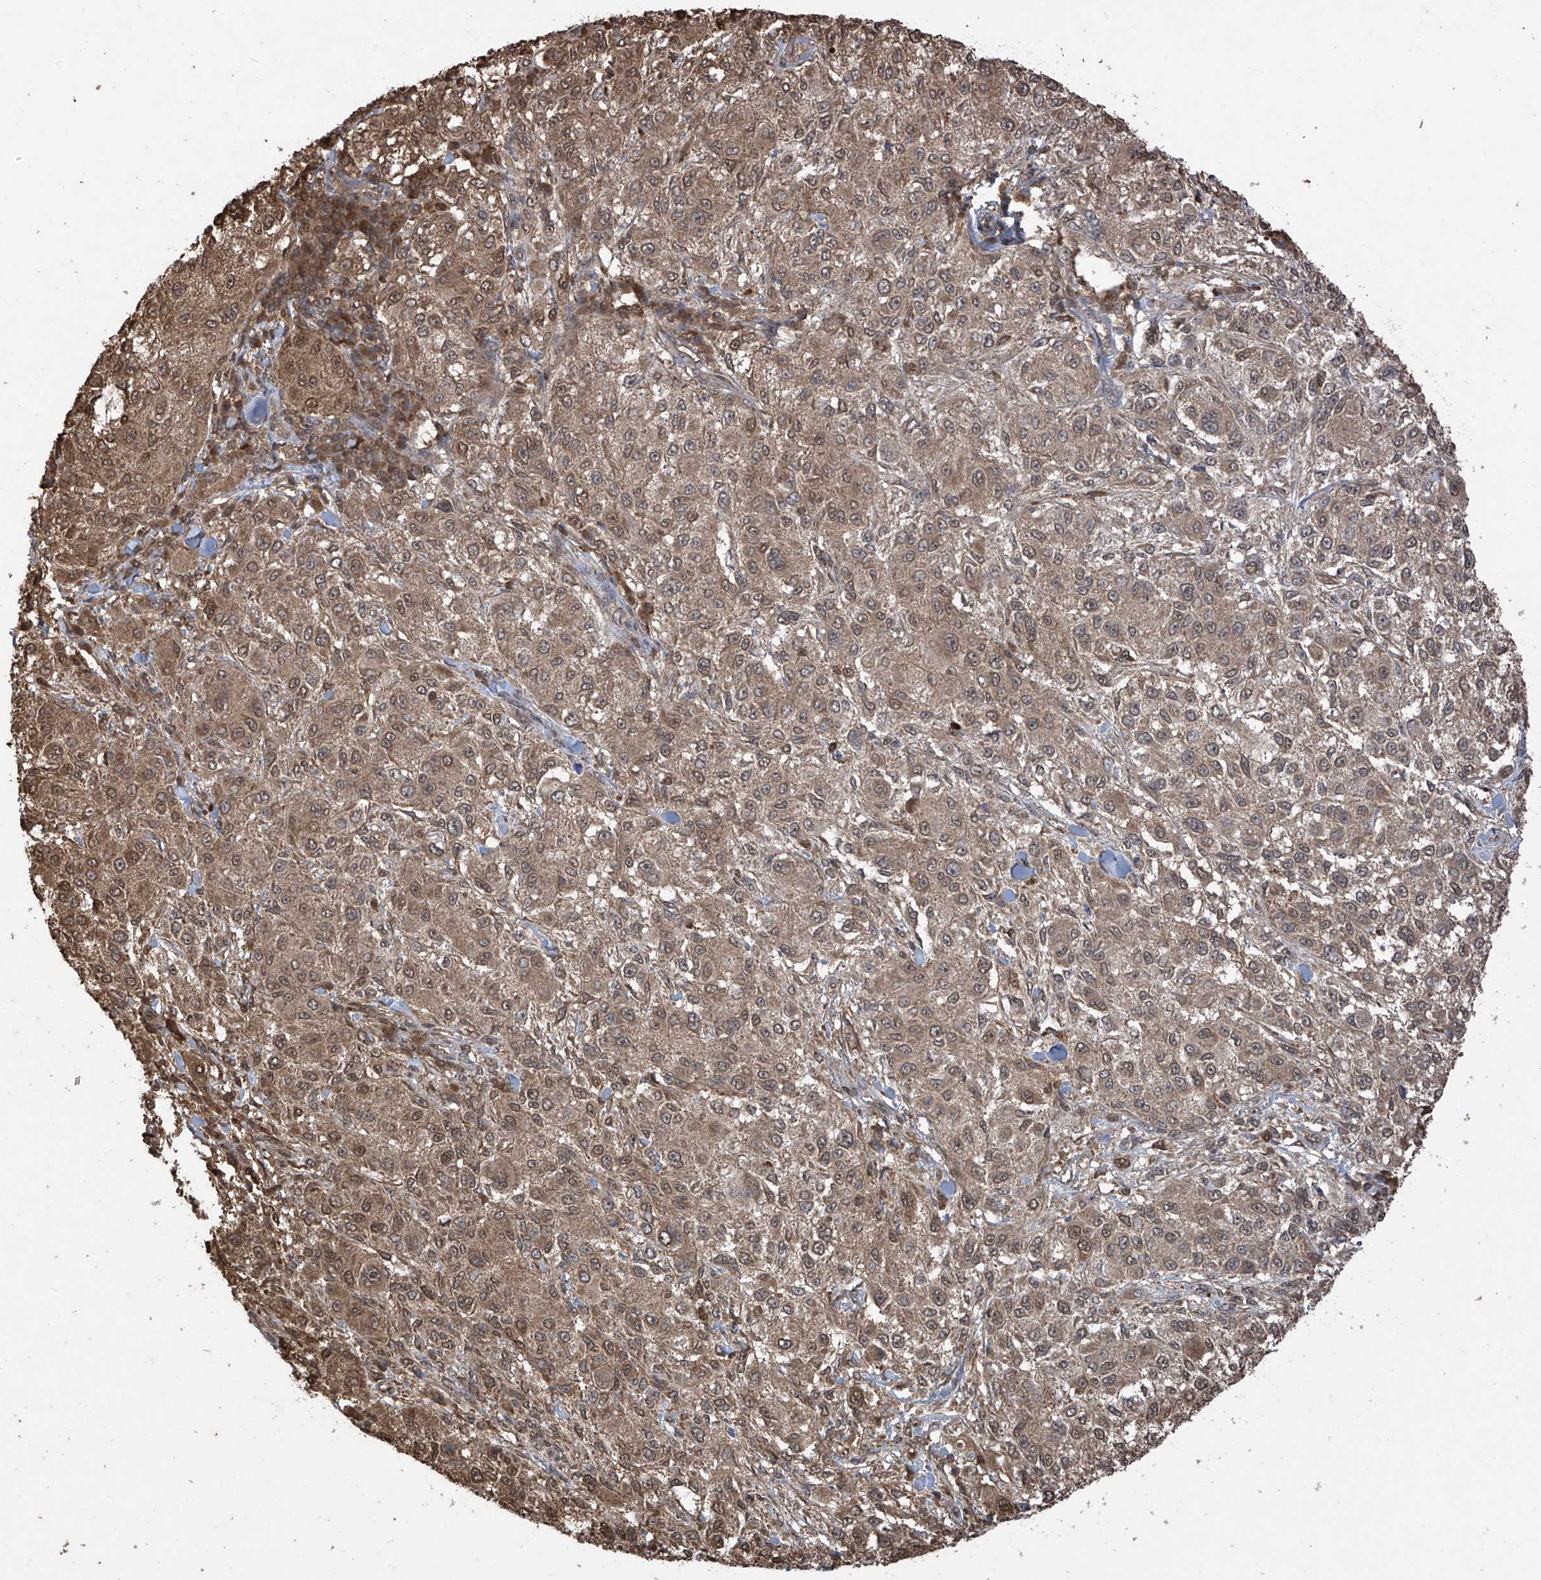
{"staining": {"intensity": "moderate", "quantity": ">75%", "location": "cytoplasmic/membranous,nuclear"}, "tissue": "melanoma", "cell_type": "Tumor cells", "image_type": "cancer", "snomed": [{"axis": "morphology", "description": "Necrosis, NOS"}, {"axis": "morphology", "description": "Malignant melanoma, NOS"}, {"axis": "topography", "description": "Skin"}], "caption": "Immunohistochemistry (IHC) (DAB) staining of melanoma demonstrates moderate cytoplasmic/membranous and nuclear protein expression in approximately >75% of tumor cells. The staining is performed using DAB (3,3'-diaminobenzidine) brown chromogen to label protein expression. The nuclei are counter-stained blue using hematoxylin.", "gene": "PNPT1", "patient": {"sex": "female", "age": 87}}